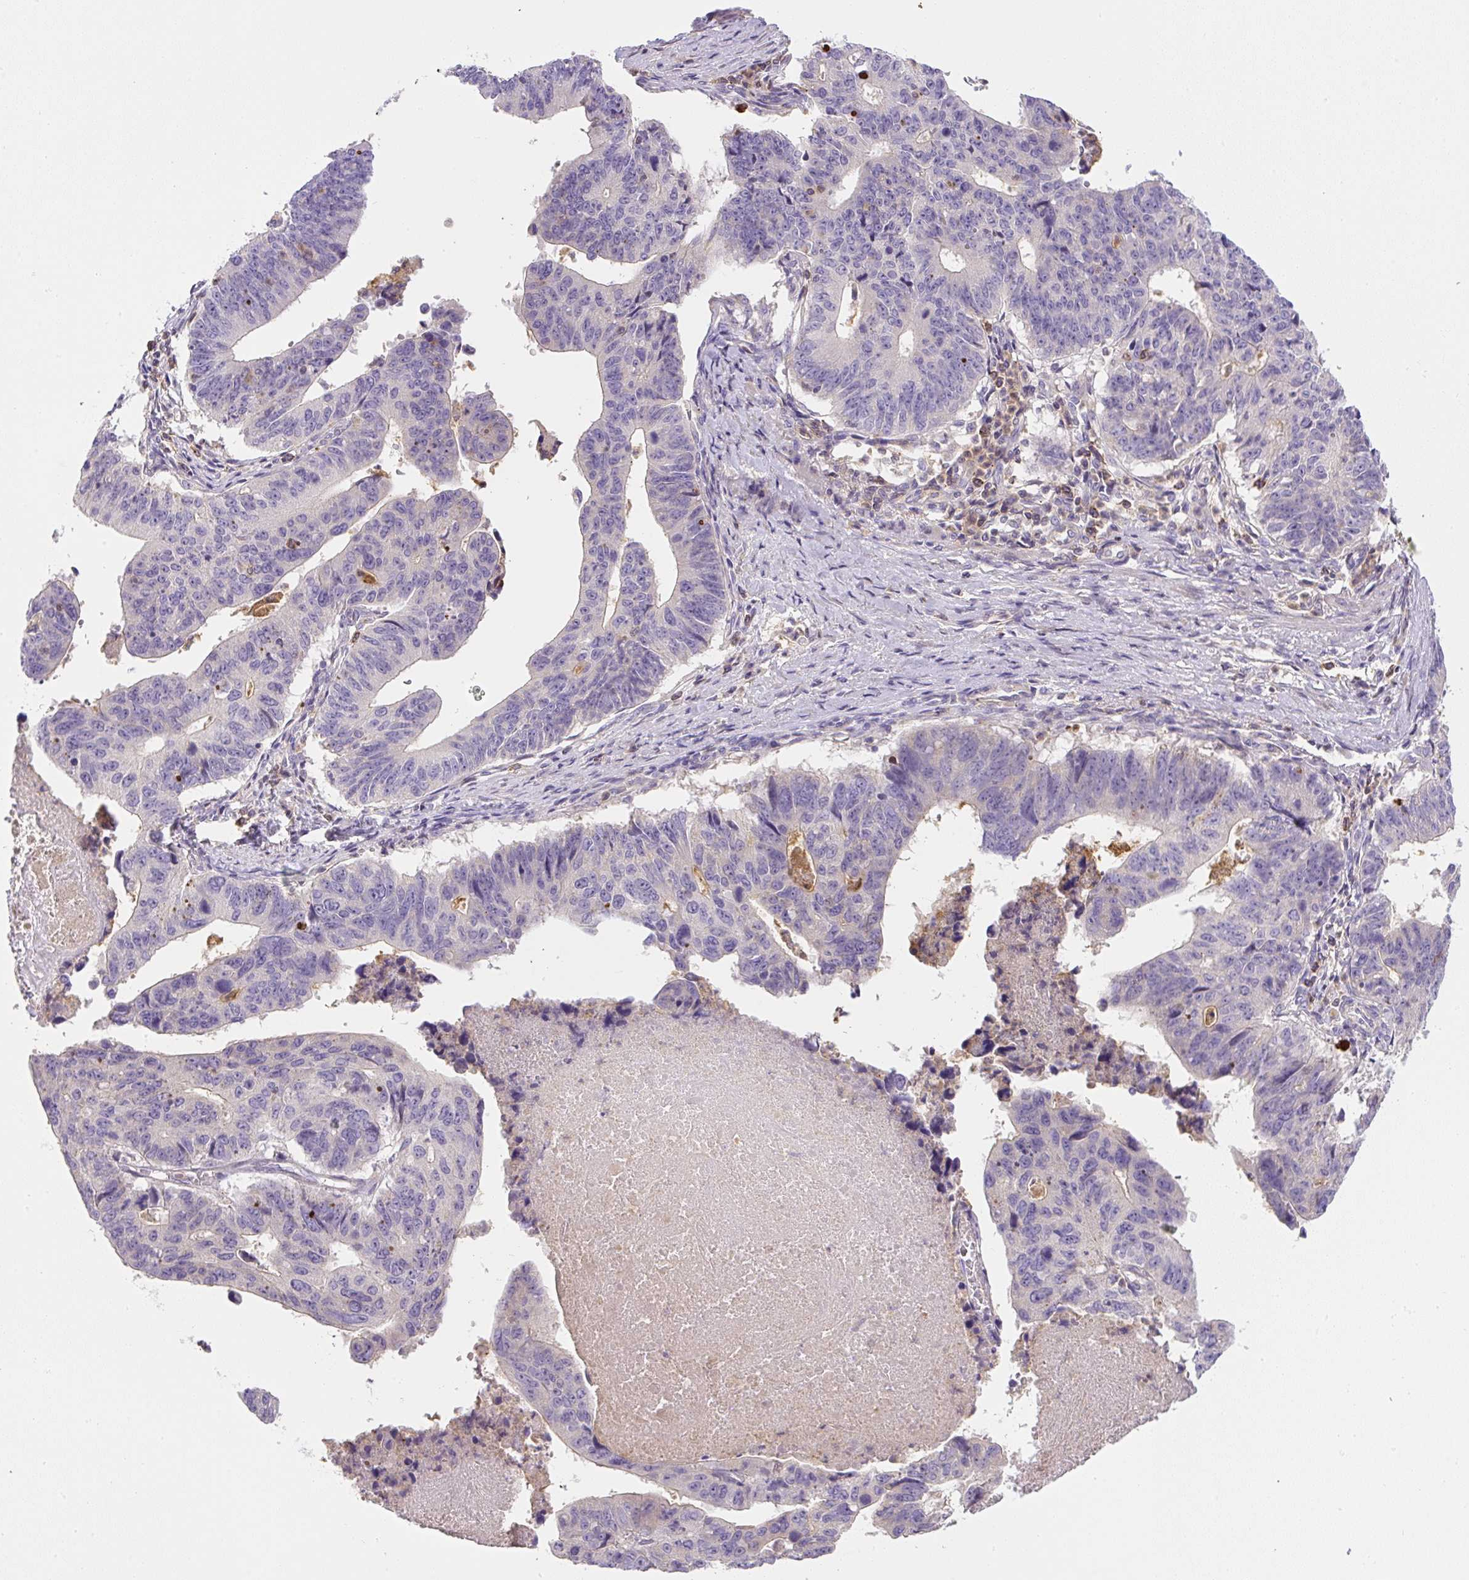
{"staining": {"intensity": "negative", "quantity": "none", "location": "none"}, "tissue": "stomach cancer", "cell_type": "Tumor cells", "image_type": "cancer", "snomed": [{"axis": "morphology", "description": "Adenocarcinoma, NOS"}, {"axis": "topography", "description": "Stomach"}], "caption": "An immunohistochemistry (IHC) image of stomach adenocarcinoma is shown. There is no staining in tumor cells of stomach adenocarcinoma.", "gene": "PIP5KL1", "patient": {"sex": "male", "age": 59}}